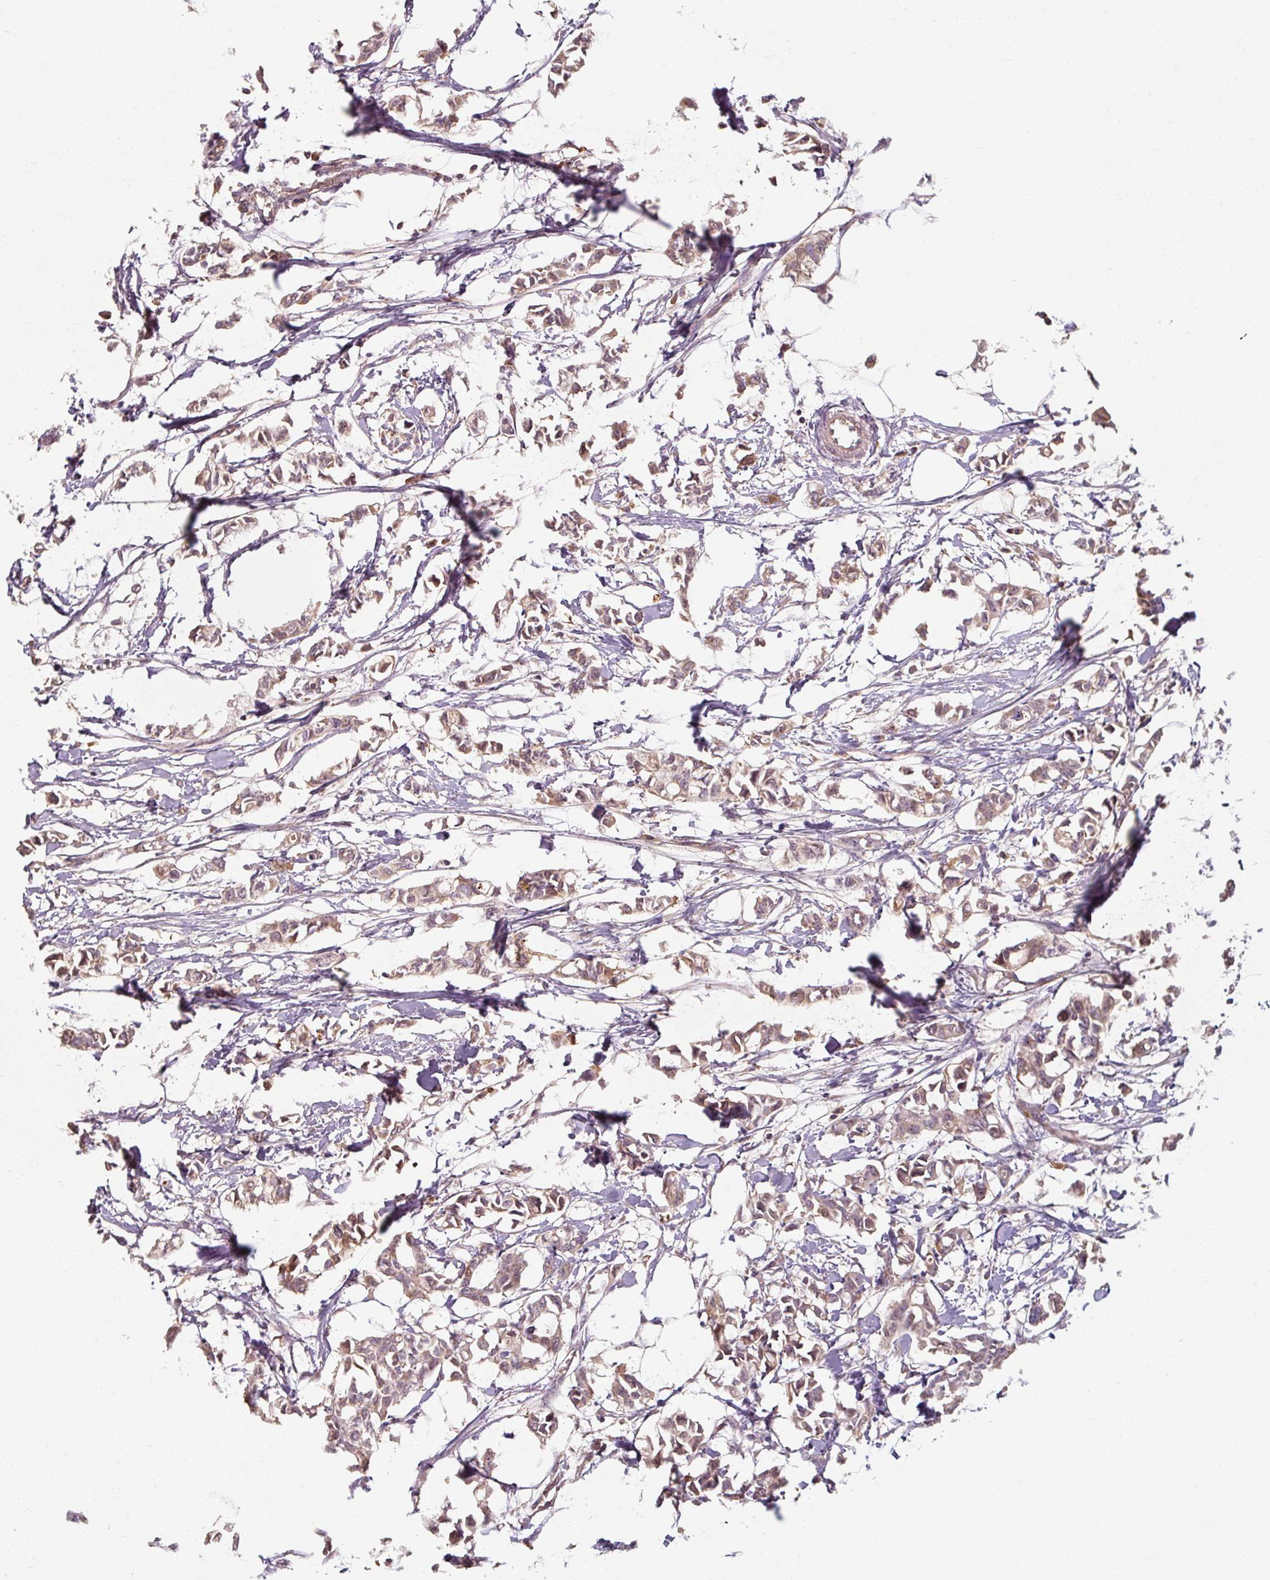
{"staining": {"intensity": "weak", "quantity": ">75%", "location": "cytoplasmic/membranous"}, "tissue": "breast cancer", "cell_type": "Tumor cells", "image_type": "cancer", "snomed": [{"axis": "morphology", "description": "Duct carcinoma"}, {"axis": "topography", "description": "Breast"}], "caption": "Approximately >75% of tumor cells in intraductal carcinoma (breast) demonstrate weak cytoplasmic/membranous protein staining as visualized by brown immunohistochemical staining.", "gene": "TSEN54", "patient": {"sex": "female", "age": 41}}